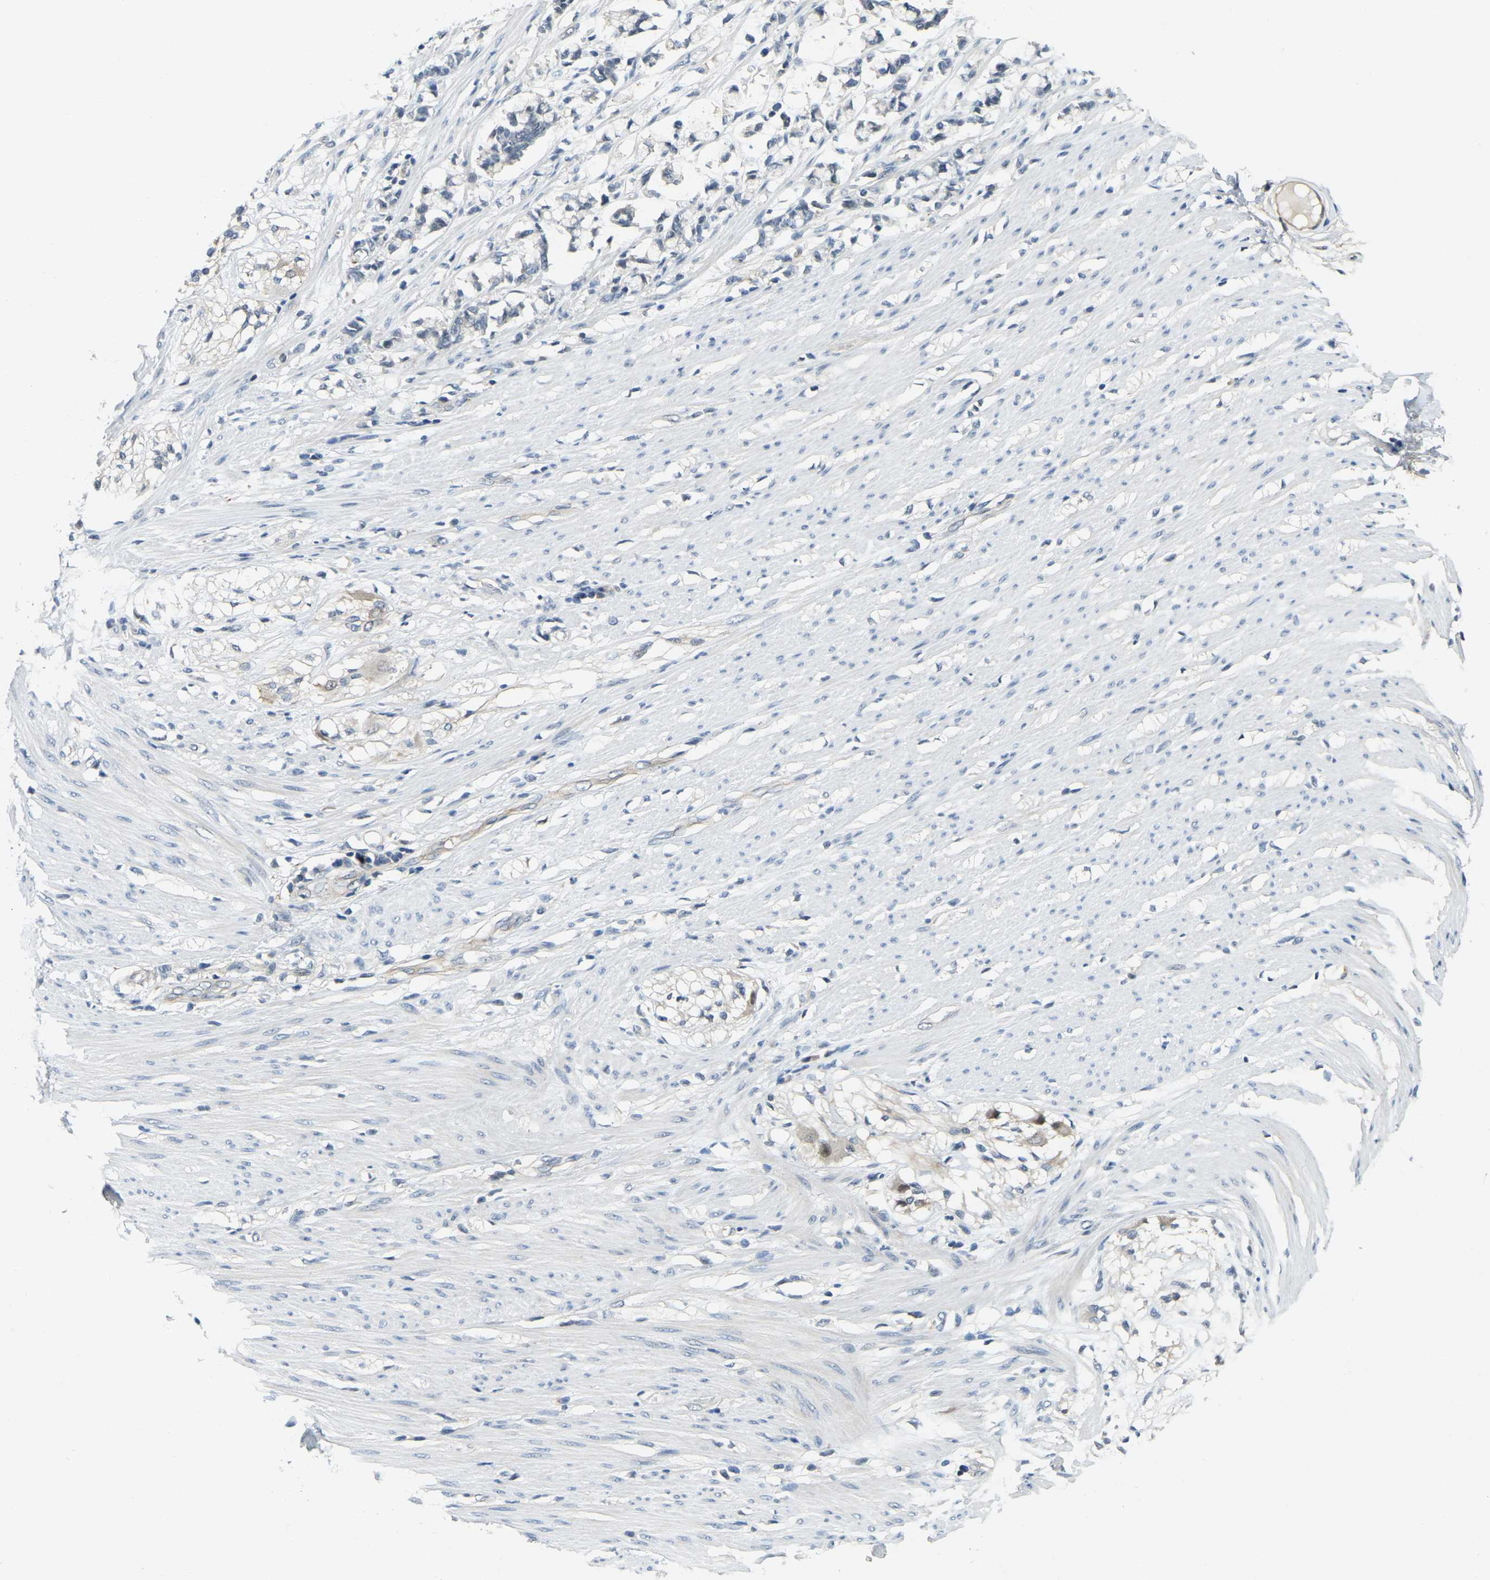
{"staining": {"intensity": "negative", "quantity": "none", "location": "none"}, "tissue": "smooth muscle", "cell_type": "Smooth muscle cells", "image_type": "normal", "snomed": [{"axis": "morphology", "description": "Normal tissue, NOS"}, {"axis": "morphology", "description": "Adenocarcinoma, NOS"}, {"axis": "topography", "description": "Smooth muscle"}, {"axis": "topography", "description": "Colon"}], "caption": "DAB immunohistochemical staining of normal smooth muscle shows no significant staining in smooth muscle cells.", "gene": "AHNAK", "patient": {"sex": "male", "age": 14}}